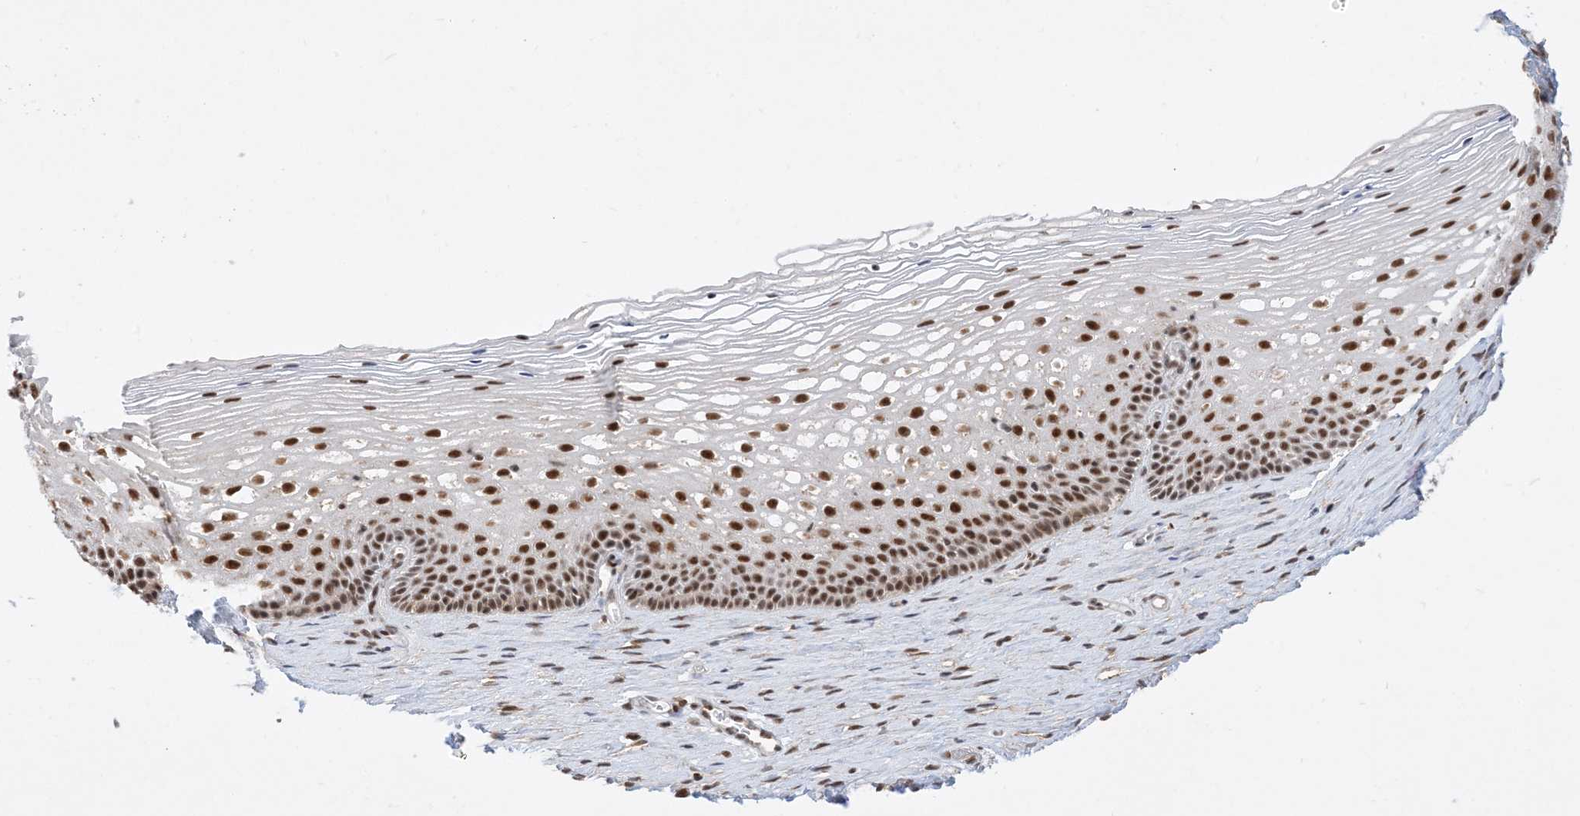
{"staining": {"intensity": "strong", "quantity": "25%-75%", "location": "cytoplasmic/membranous"}, "tissue": "cervix", "cell_type": "Glandular cells", "image_type": "normal", "snomed": [{"axis": "morphology", "description": "Normal tissue, NOS"}, {"axis": "topography", "description": "Cervix"}], "caption": "High-magnification brightfield microscopy of unremarkable cervix stained with DAB (3,3'-diaminobenzidine) (brown) and counterstained with hematoxylin (blue). glandular cells exhibit strong cytoplasmic/membranous staining is identified in about25%-75% of cells. (DAB IHC, brown staining for protein, blue staining for nuclei).", "gene": "SF3A3", "patient": {"sex": "female", "age": 33}}